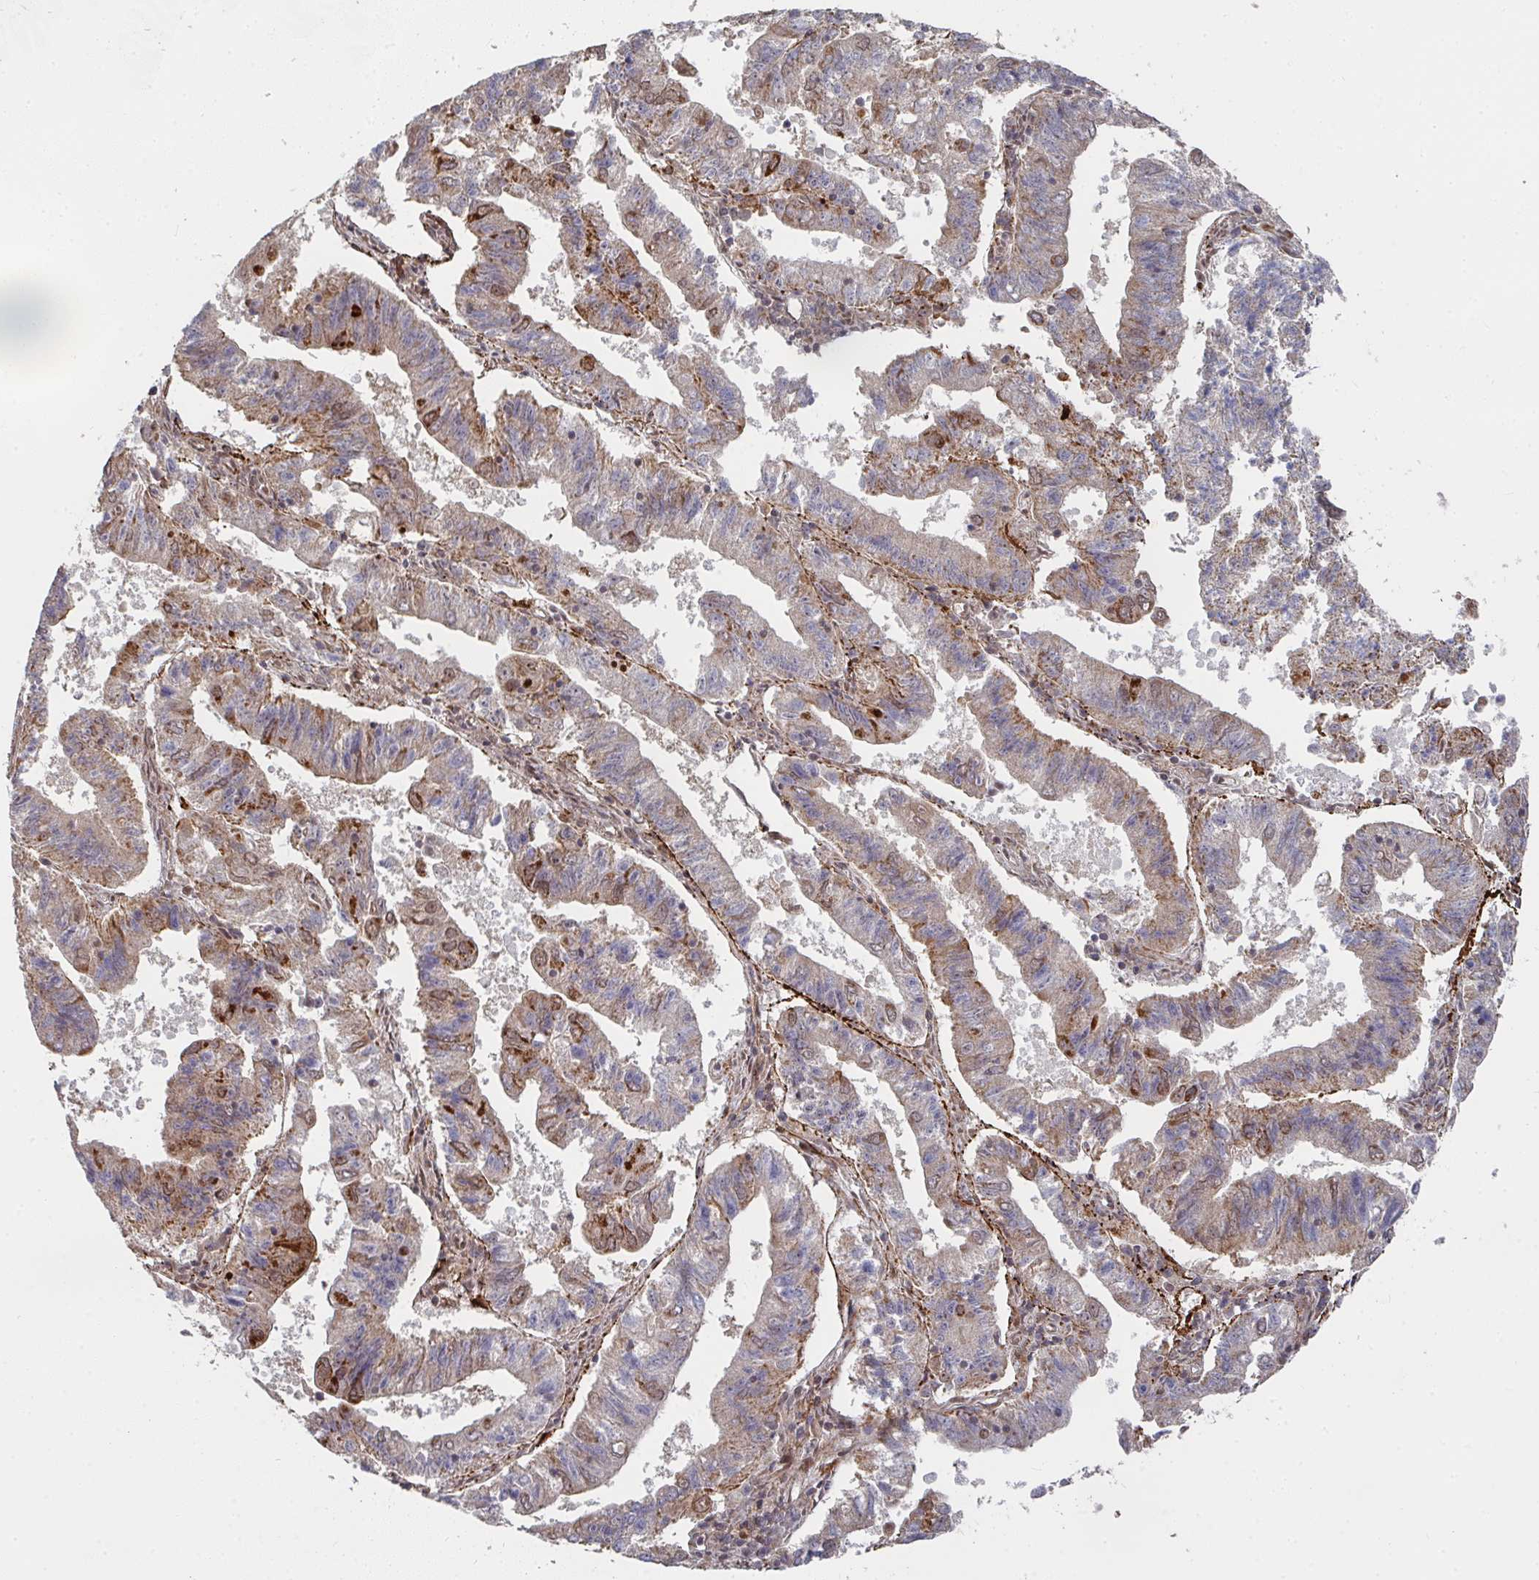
{"staining": {"intensity": "moderate", "quantity": "<25%", "location": "cytoplasmic/membranous"}, "tissue": "endometrial cancer", "cell_type": "Tumor cells", "image_type": "cancer", "snomed": [{"axis": "morphology", "description": "Adenocarcinoma, NOS"}, {"axis": "topography", "description": "Endometrium"}], "caption": "IHC (DAB (3,3'-diaminobenzidine)) staining of adenocarcinoma (endometrial) exhibits moderate cytoplasmic/membranous protein staining in about <25% of tumor cells. (brown staining indicates protein expression, while blue staining denotes nuclei).", "gene": "RBBP5", "patient": {"sex": "female", "age": 82}}